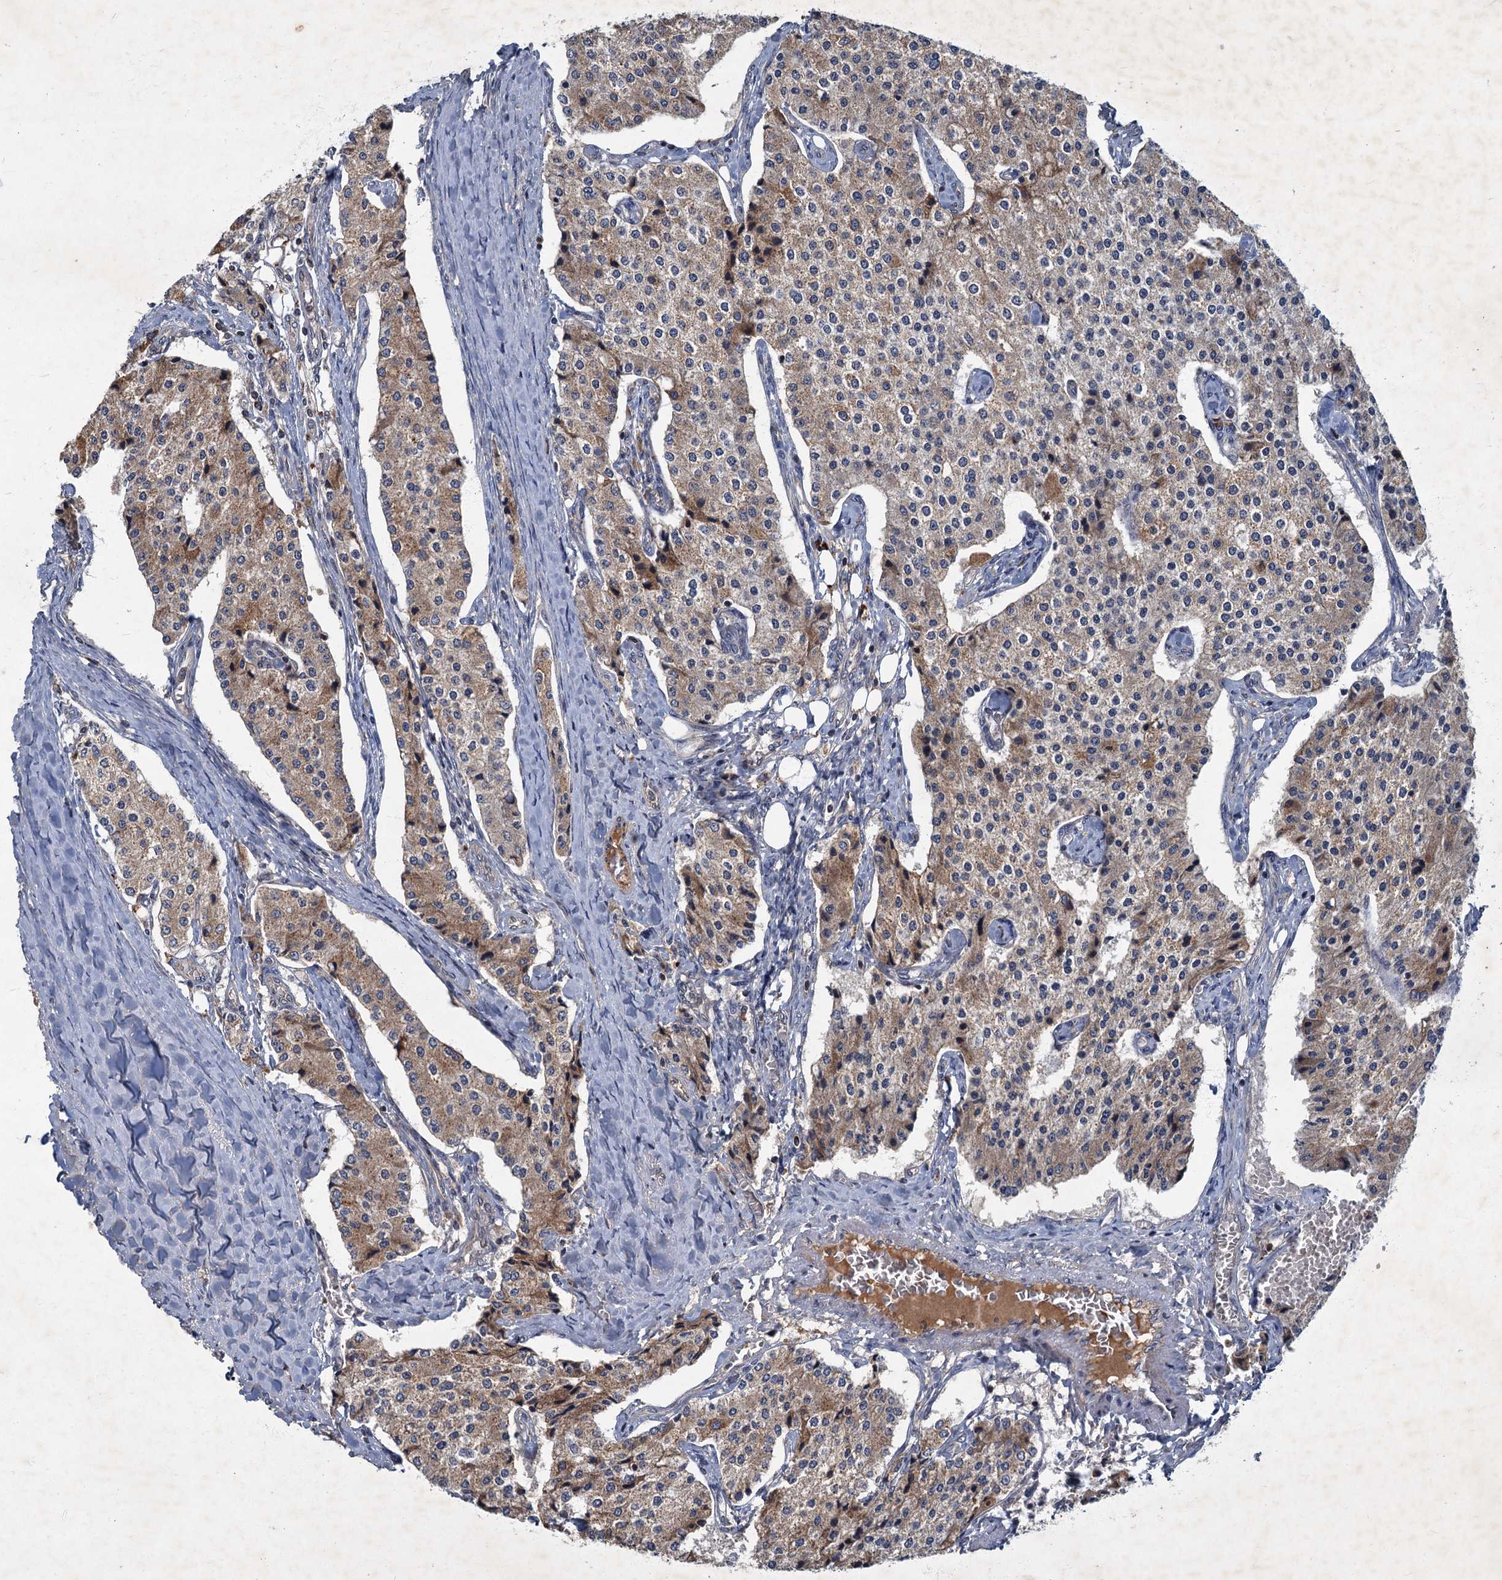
{"staining": {"intensity": "weak", "quantity": ">75%", "location": "cytoplasmic/membranous"}, "tissue": "carcinoid", "cell_type": "Tumor cells", "image_type": "cancer", "snomed": [{"axis": "morphology", "description": "Carcinoid, malignant, NOS"}, {"axis": "topography", "description": "Colon"}], "caption": "About >75% of tumor cells in human carcinoid reveal weak cytoplasmic/membranous protein expression as visualized by brown immunohistochemical staining.", "gene": "SLC11A2", "patient": {"sex": "female", "age": 52}}